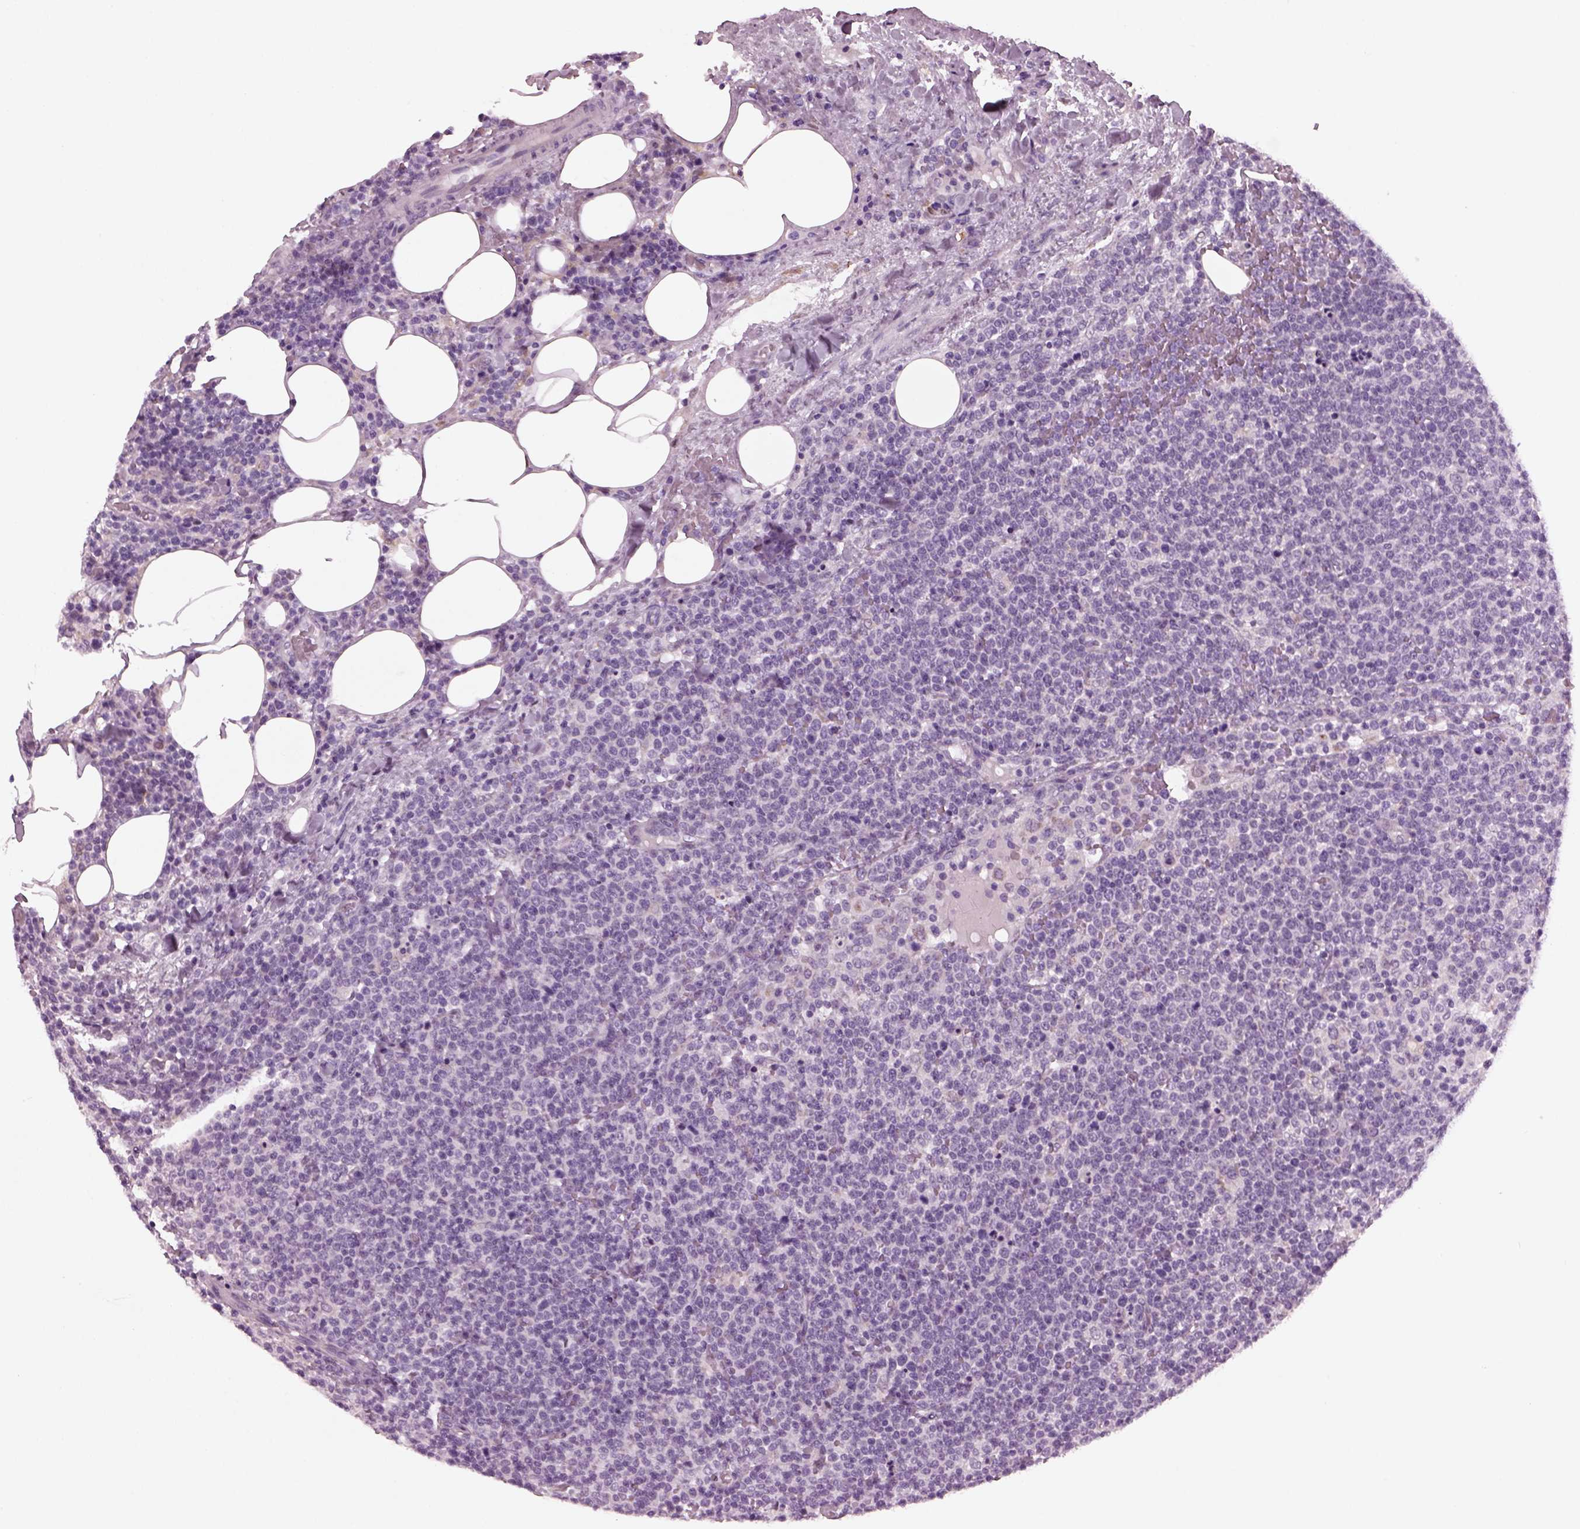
{"staining": {"intensity": "negative", "quantity": "none", "location": "none"}, "tissue": "lymphoma", "cell_type": "Tumor cells", "image_type": "cancer", "snomed": [{"axis": "morphology", "description": "Malignant lymphoma, non-Hodgkin's type, High grade"}, {"axis": "topography", "description": "Lymph node"}], "caption": "Tumor cells are negative for protein expression in human lymphoma. Brightfield microscopy of immunohistochemistry (IHC) stained with DAB (3,3'-diaminobenzidine) (brown) and hematoxylin (blue), captured at high magnification.", "gene": "PRR9", "patient": {"sex": "male", "age": 61}}